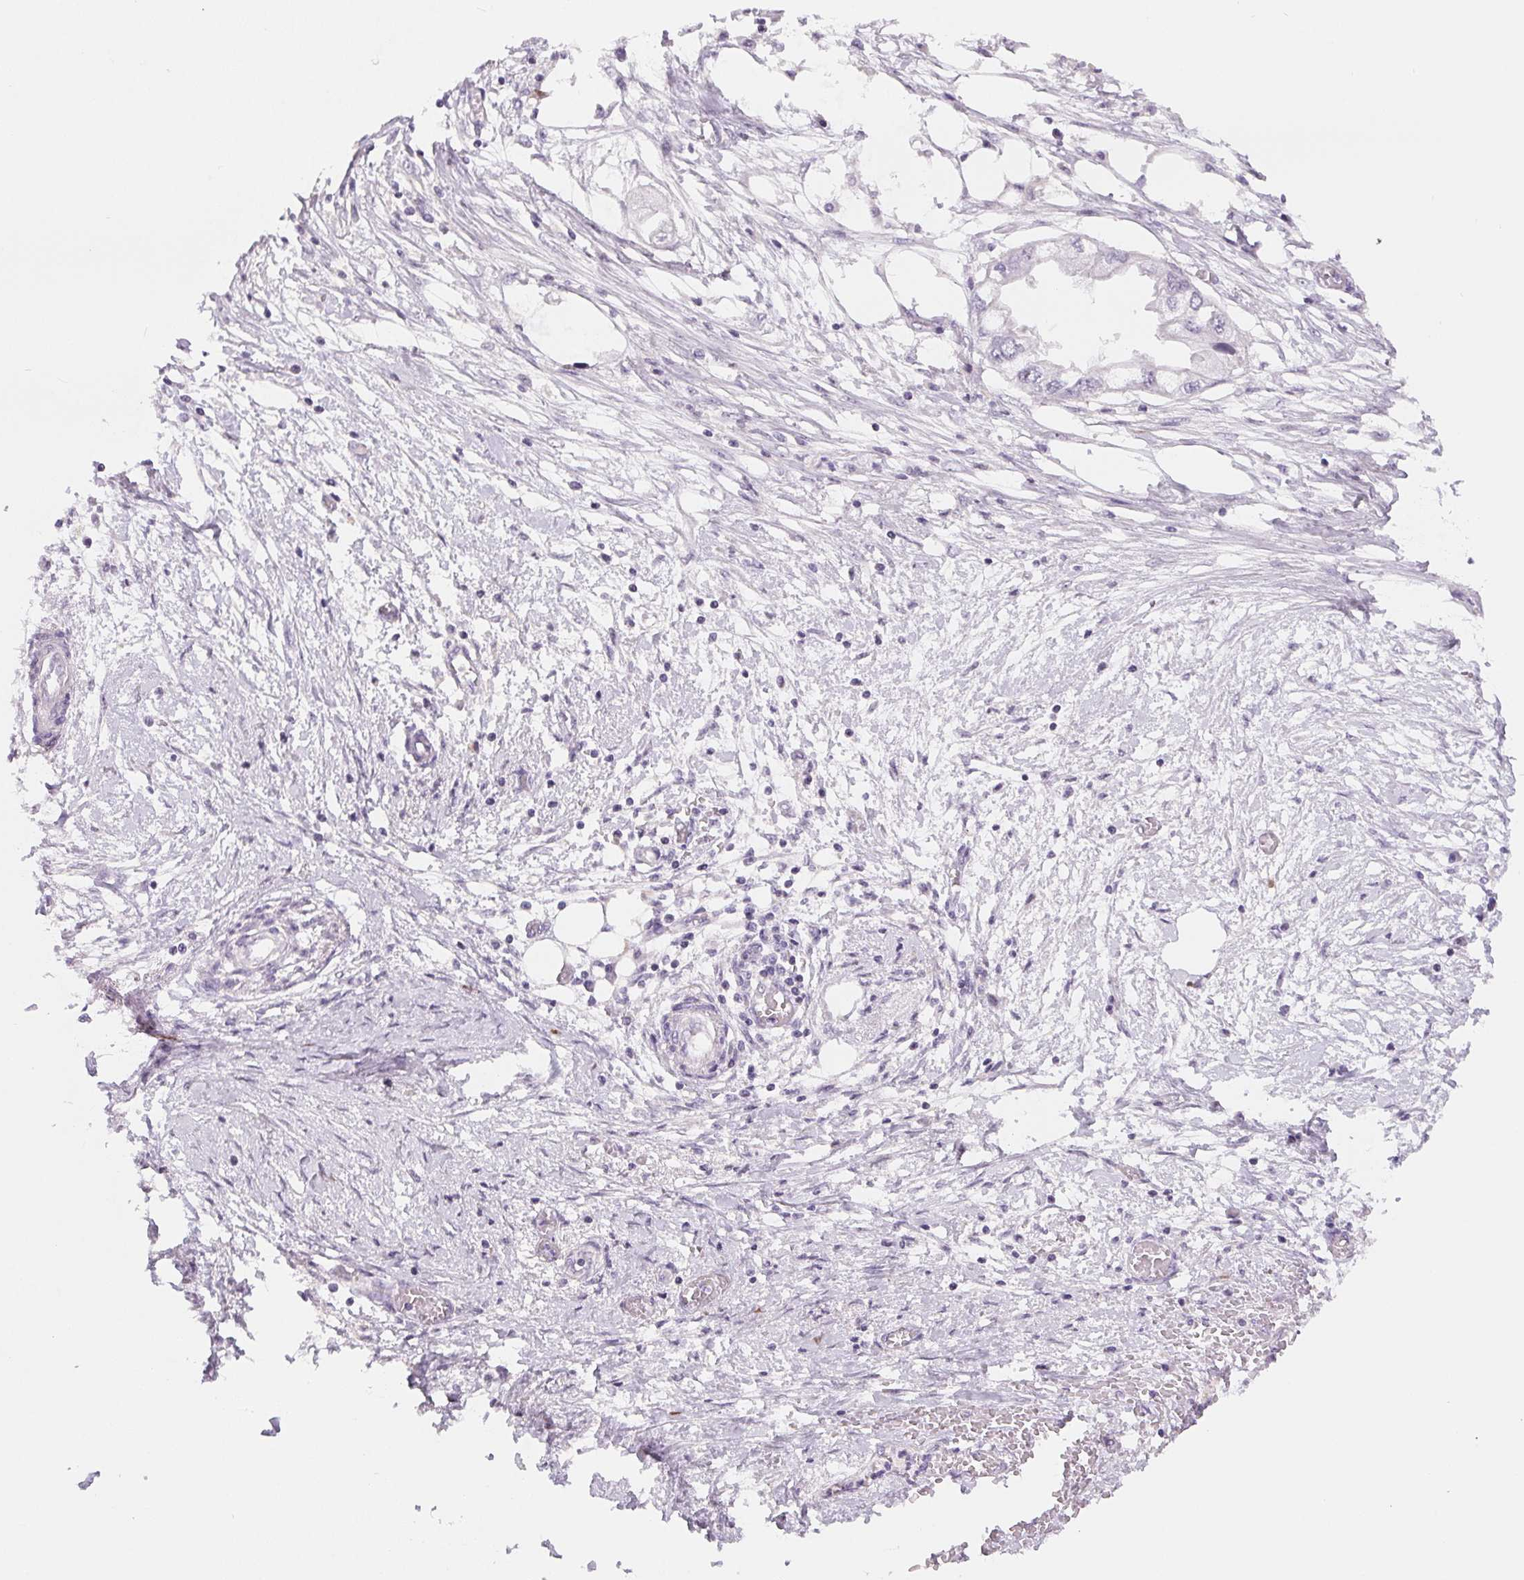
{"staining": {"intensity": "negative", "quantity": "none", "location": "none"}, "tissue": "endometrial cancer", "cell_type": "Tumor cells", "image_type": "cancer", "snomed": [{"axis": "morphology", "description": "Adenocarcinoma, NOS"}, {"axis": "morphology", "description": "Adenocarcinoma, metastatic, NOS"}, {"axis": "topography", "description": "Adipose tissue"}, {"axis": "topography", "description": "Endometrium"}], "caption": "An image of human endometrial cancer is negative for staining in tumor cells.", "gene": "LCA5L", "patient": {"sex": "female", "age": 67}}